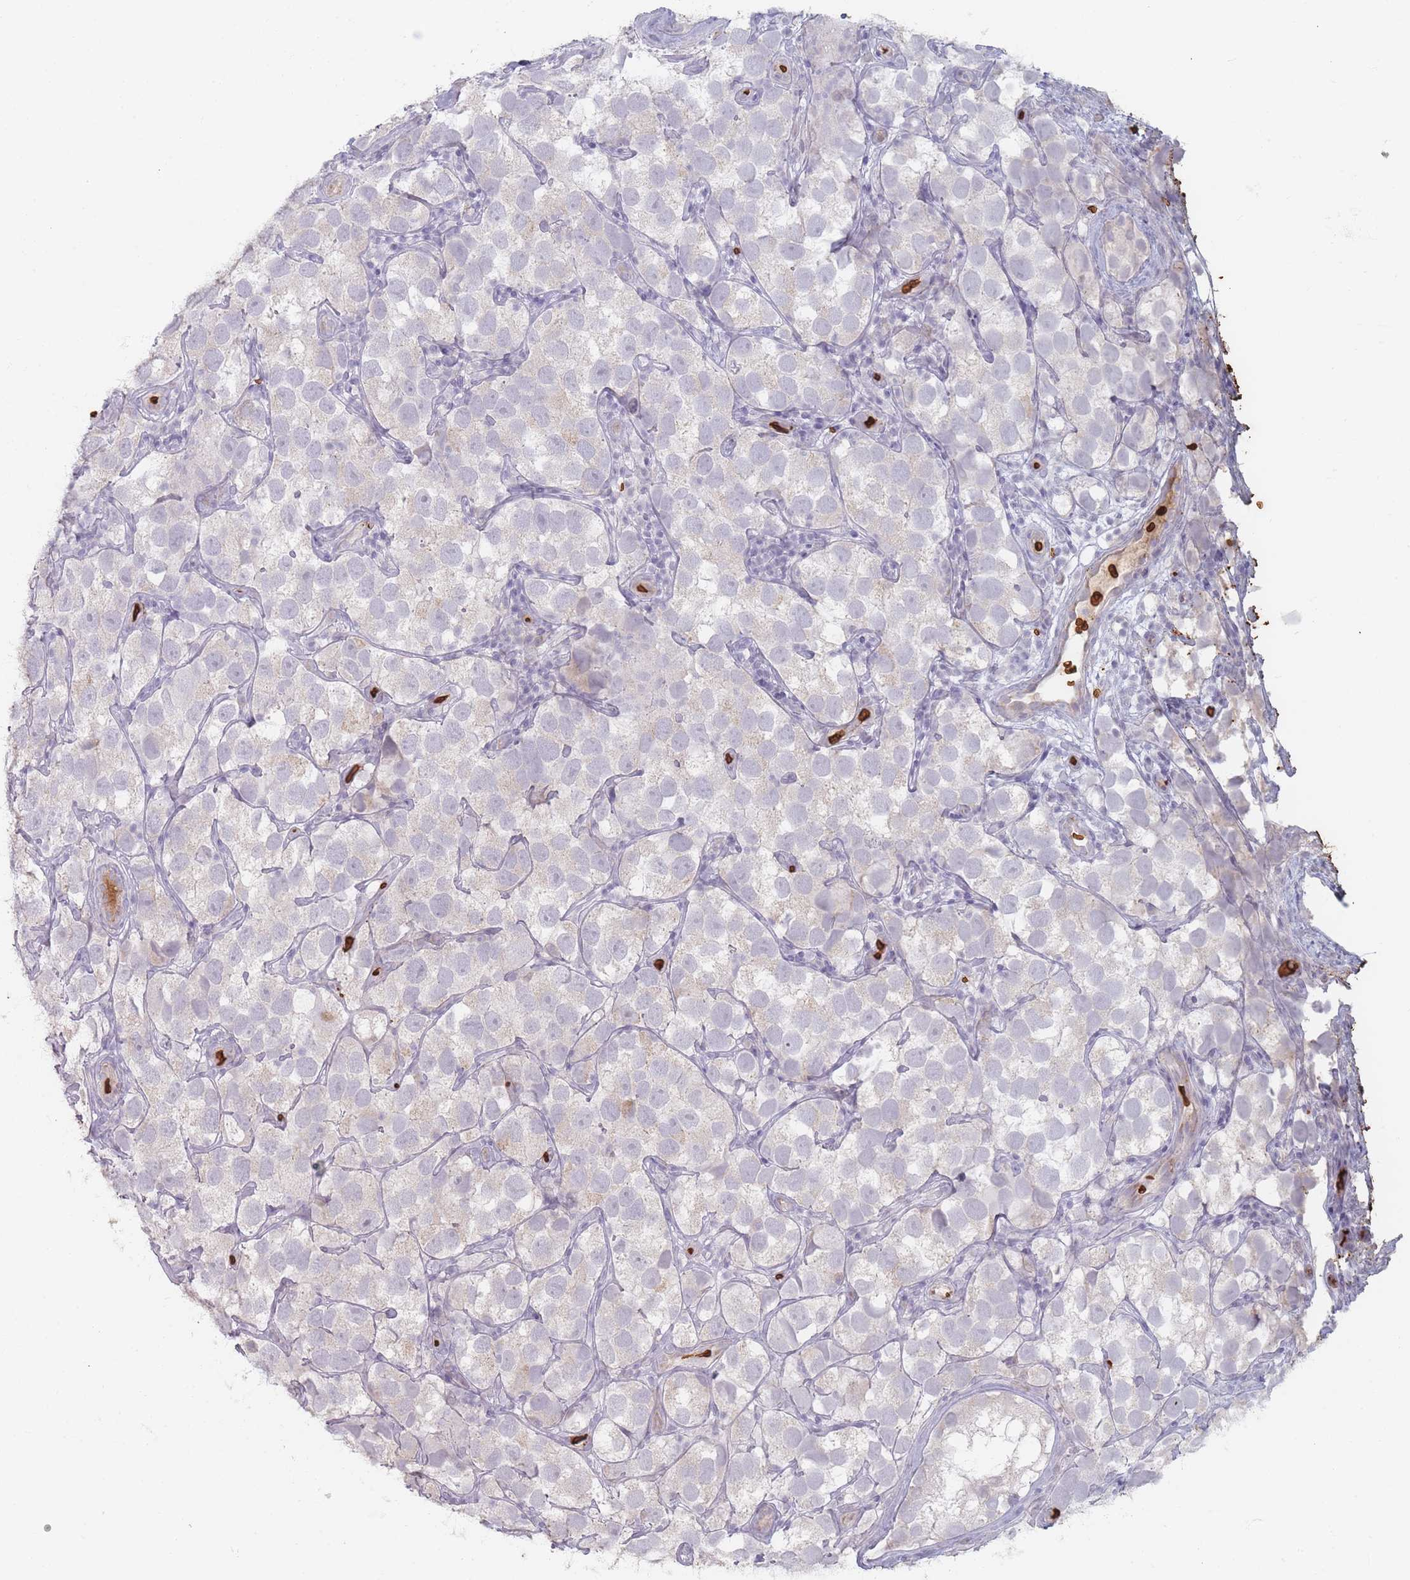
{"staining": {"intensity": "negative", "quantity": "none", "location": "none"}, "tissue": "testis cancer", "cell_type": "Tumor cells", "image_type": "cancer", "snomed": [{"axis": "morphology", "description": "Seminoma, NOS"}, {"axis": "topography", "description": "Testis"}], "caption": "Immunohistochemistry (IHC) of seminoma (testis) reveals no expression in tumor cells.", "gene": "SLC2A6", "patient": {"sex": "male", "age": 26}}